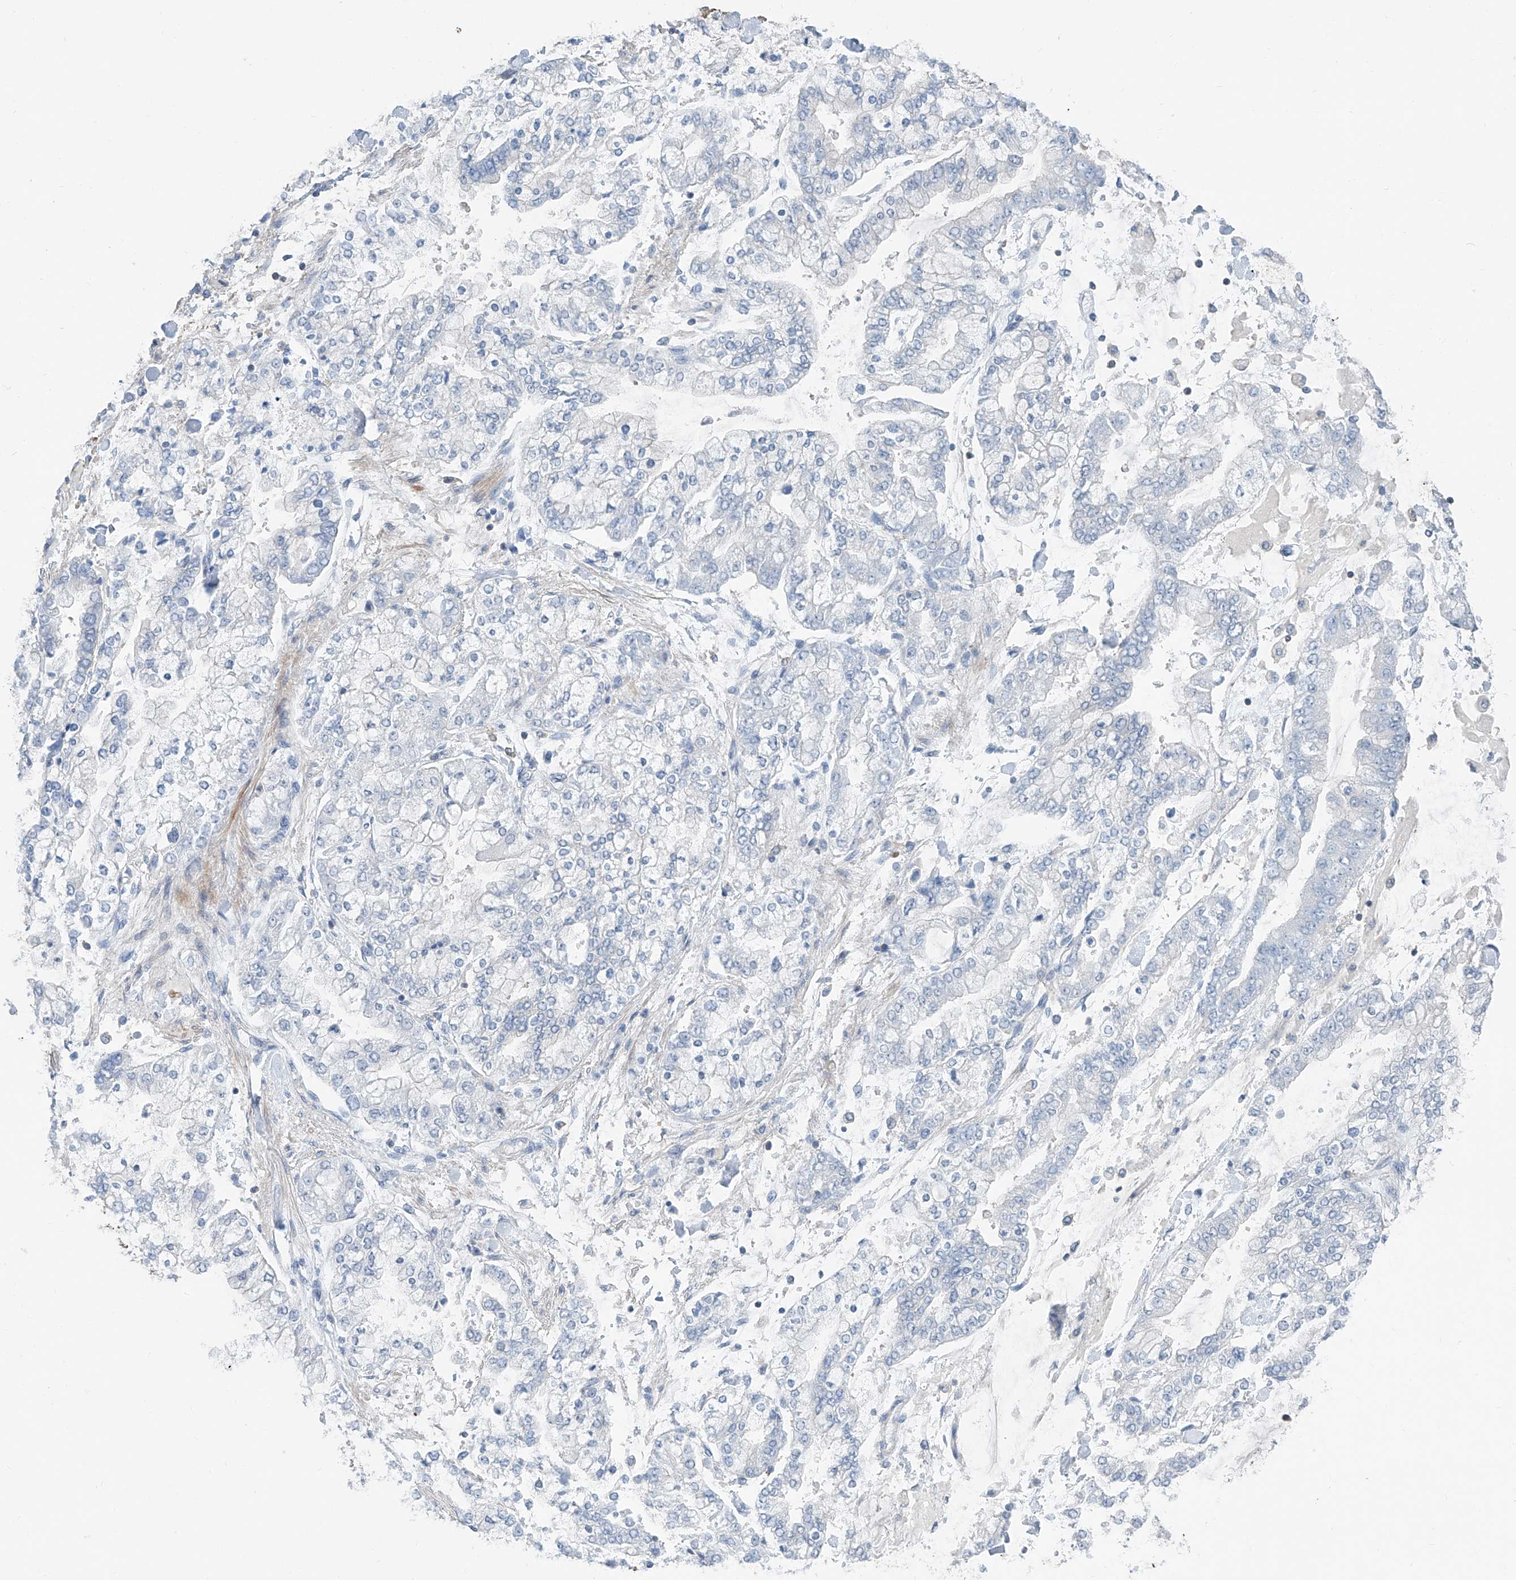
{"staining": {"intensity": "negative", "quantity": "none", "location": "none"}, "tissue": "stomach cancer", "cell_type": "Tumor cells", "image_type": "cancer", "snomed": [{"axis": "morphology", "description": "Normal tissue, NOS"}, {"axis": "morphology", "description": "Adenocarcinoma, NOS"}, {"axis": "topography", "description": "Stomach, upper"}, {"axis": "topography", "description": "Stomach"}], "caption": "This is an immunohistochemistry (IHC) photomicrograph of human stomach adenocarcinoma. There is no staining in tumor cells.", "gene": "ANKRD34A", "patient": {"sex": "male", "age": 76}}